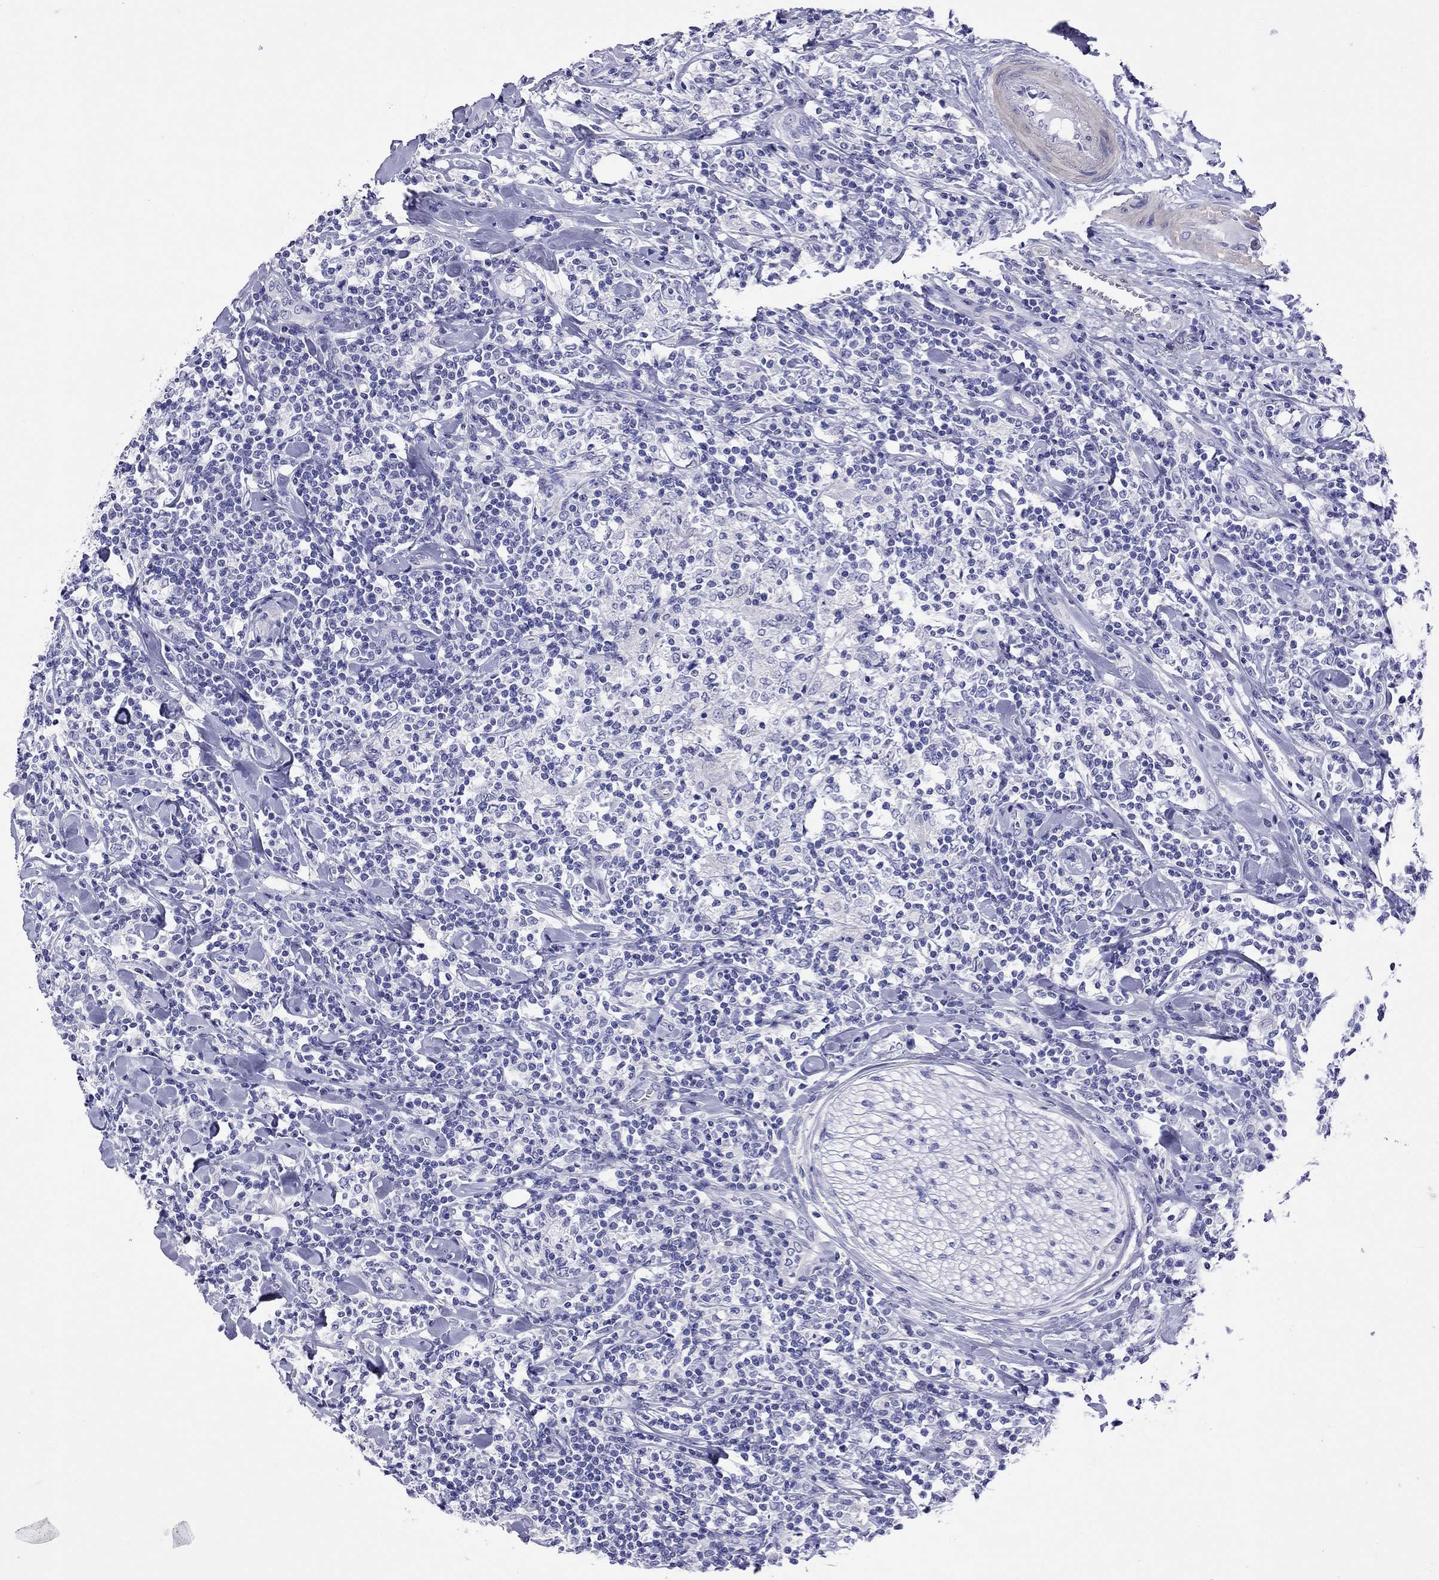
{"staining": {"intensity": "negative", "quantity": "none", "location": "none"}, "tissue": "lymphoma", "cell_type": "Tumor cells", "image_type": "cancer", "snomed": [{"axis": "morphology", "description": "Malignant lymphoma, non-Hodgkin's type, High grade"}, {"axis": "topography", "description": "Lymph node"}], "caption": "High magnification brightfield microscopy of malignant lymphoma, non-Hodgkin's type (high-grade) stained with DAB (brown) and counterstained with hematoxylin (blue): tumor cells show no significant staining. (DAB (3,3'-diaminobenzidine) immunohistochemistry (IHC) with hematoxylin counter stain).", "gene": "KIAA2012", "patient": {"sex": "female", "age": 84}}